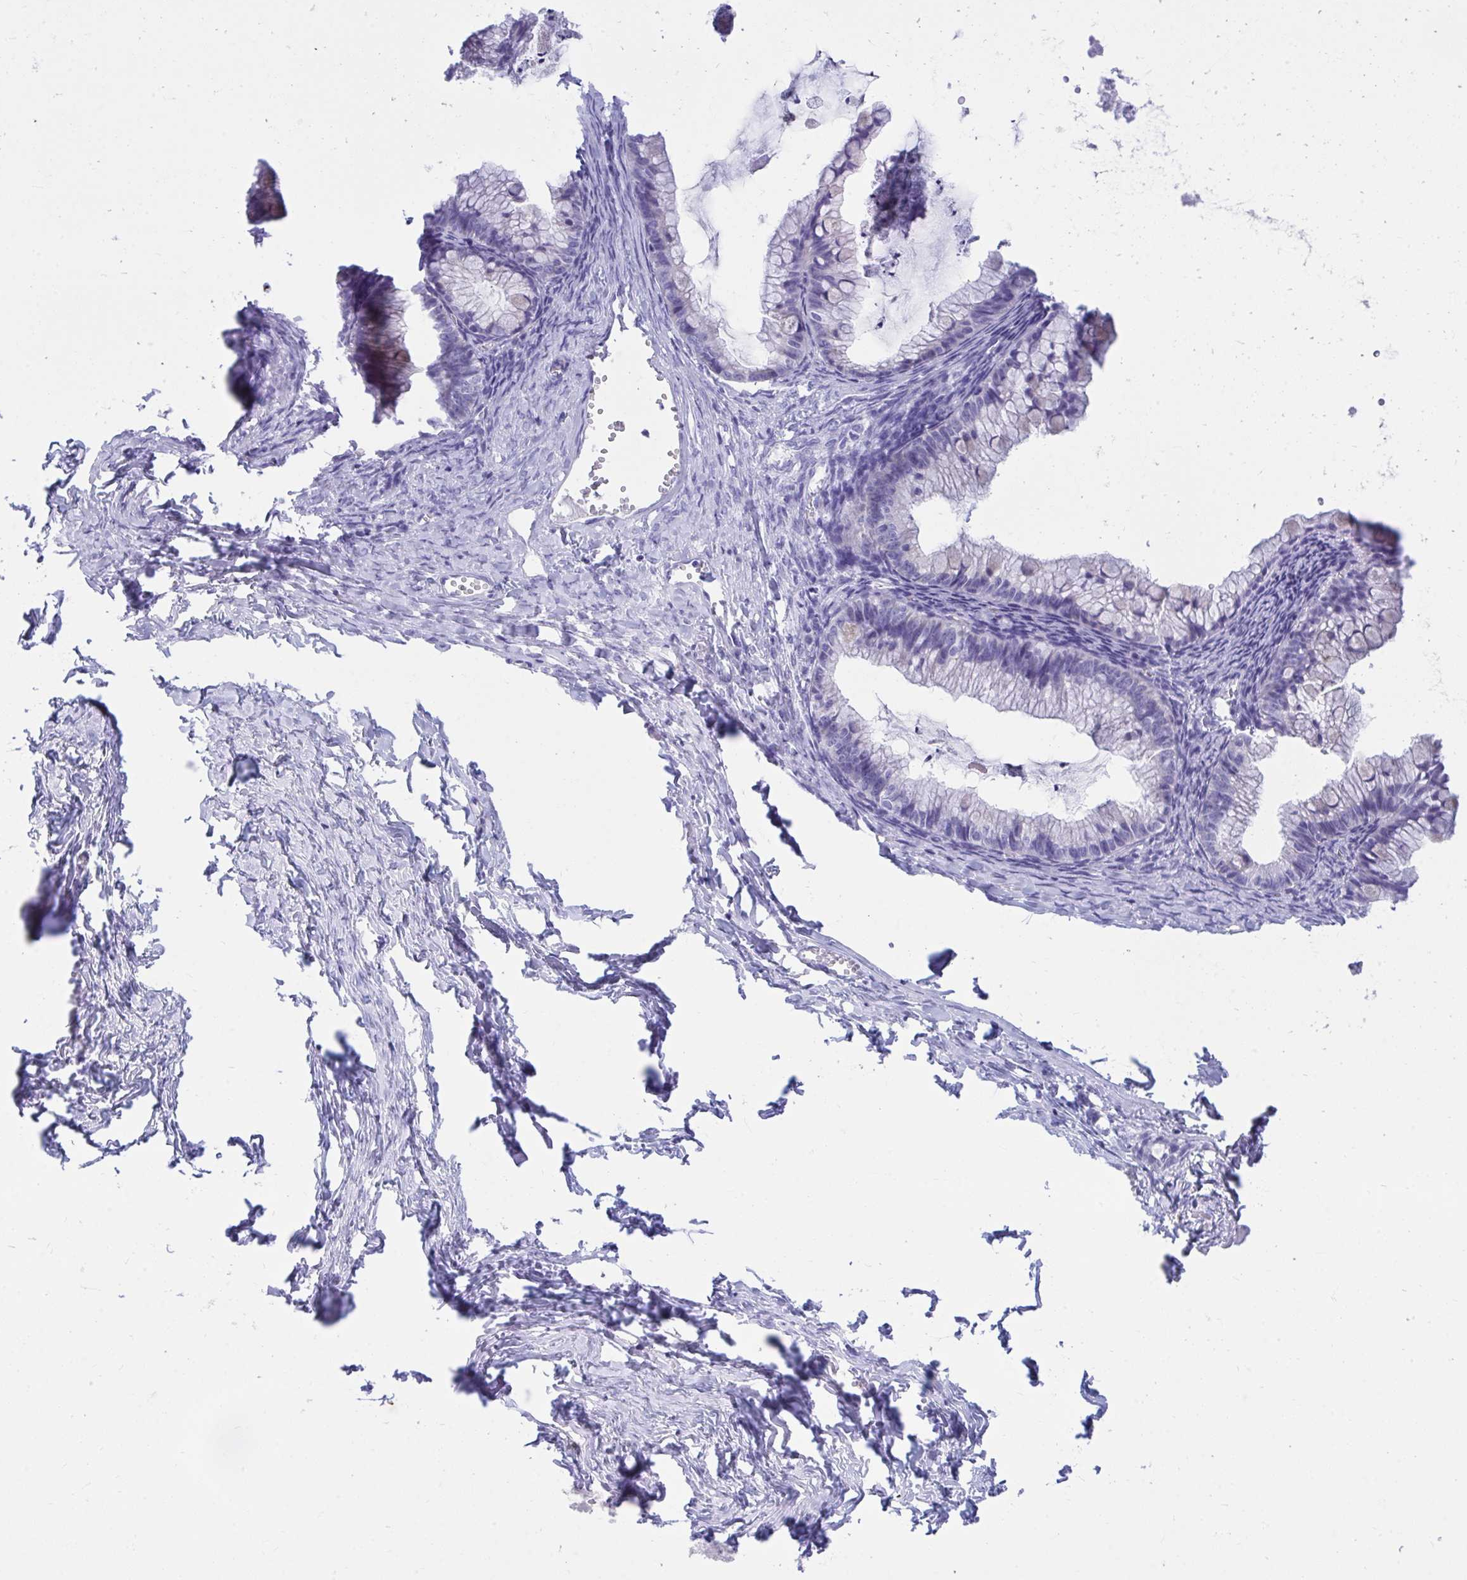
{"staining": {"intensity": "negative", "quantity": "none", "location": "none"}, "tissue": "ovarian cancer", "cell_type": "Tumor cells", "image_type": "cancer", "snomed": [{"axis": "morphology", "description": "Cystadenocarcinoma, mucinous, NOS"}, {"axis": "topography", "description": "Ovary"}], "caption": "Image shows no protein expression in tumor cells of ovarian mucinous cystadenocarcinoma tissue.", "gene": "SHISA8", "patient": {"sex": "female", "age": 35}}